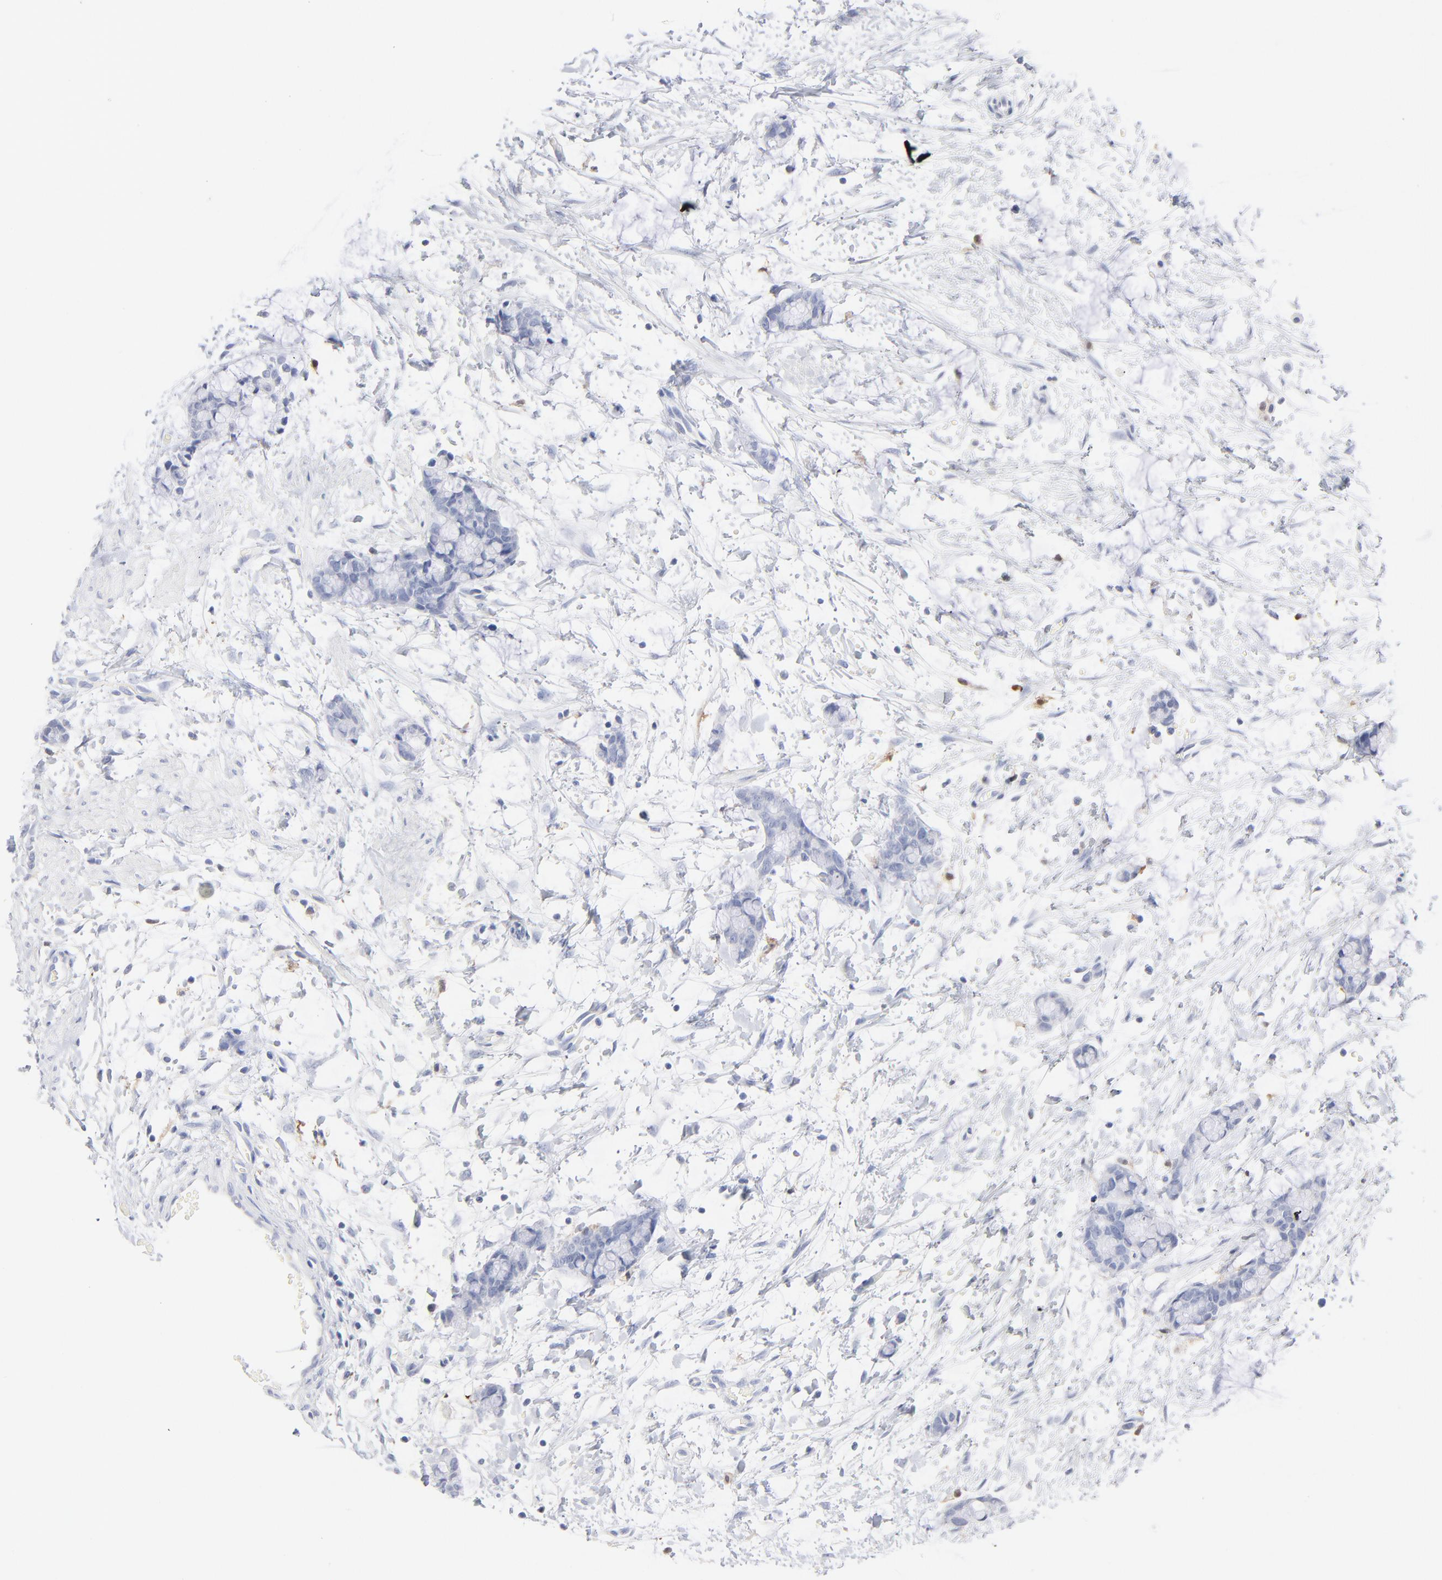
{"staining": {"intensity": "negative", "quantity": "none", "location": "none"}, "tissue": "colorectal cancer", "cell_type": "Tumor cells", "image_type": "cancer", "snomed": [{"axis": "morphology", "description": "Adenocarcinoma, NOS"}, {"axis": "topography", "description": "Colon"}], "caption": "The immunohistochemistry (IHC) micrograph has no significant staining in tumor cells of adenocarcinoma (colorectal) tissue. Nuclei are stained in blue.", "gene": "IFIT2", "patient": {"sex": "male", "age": 14}}